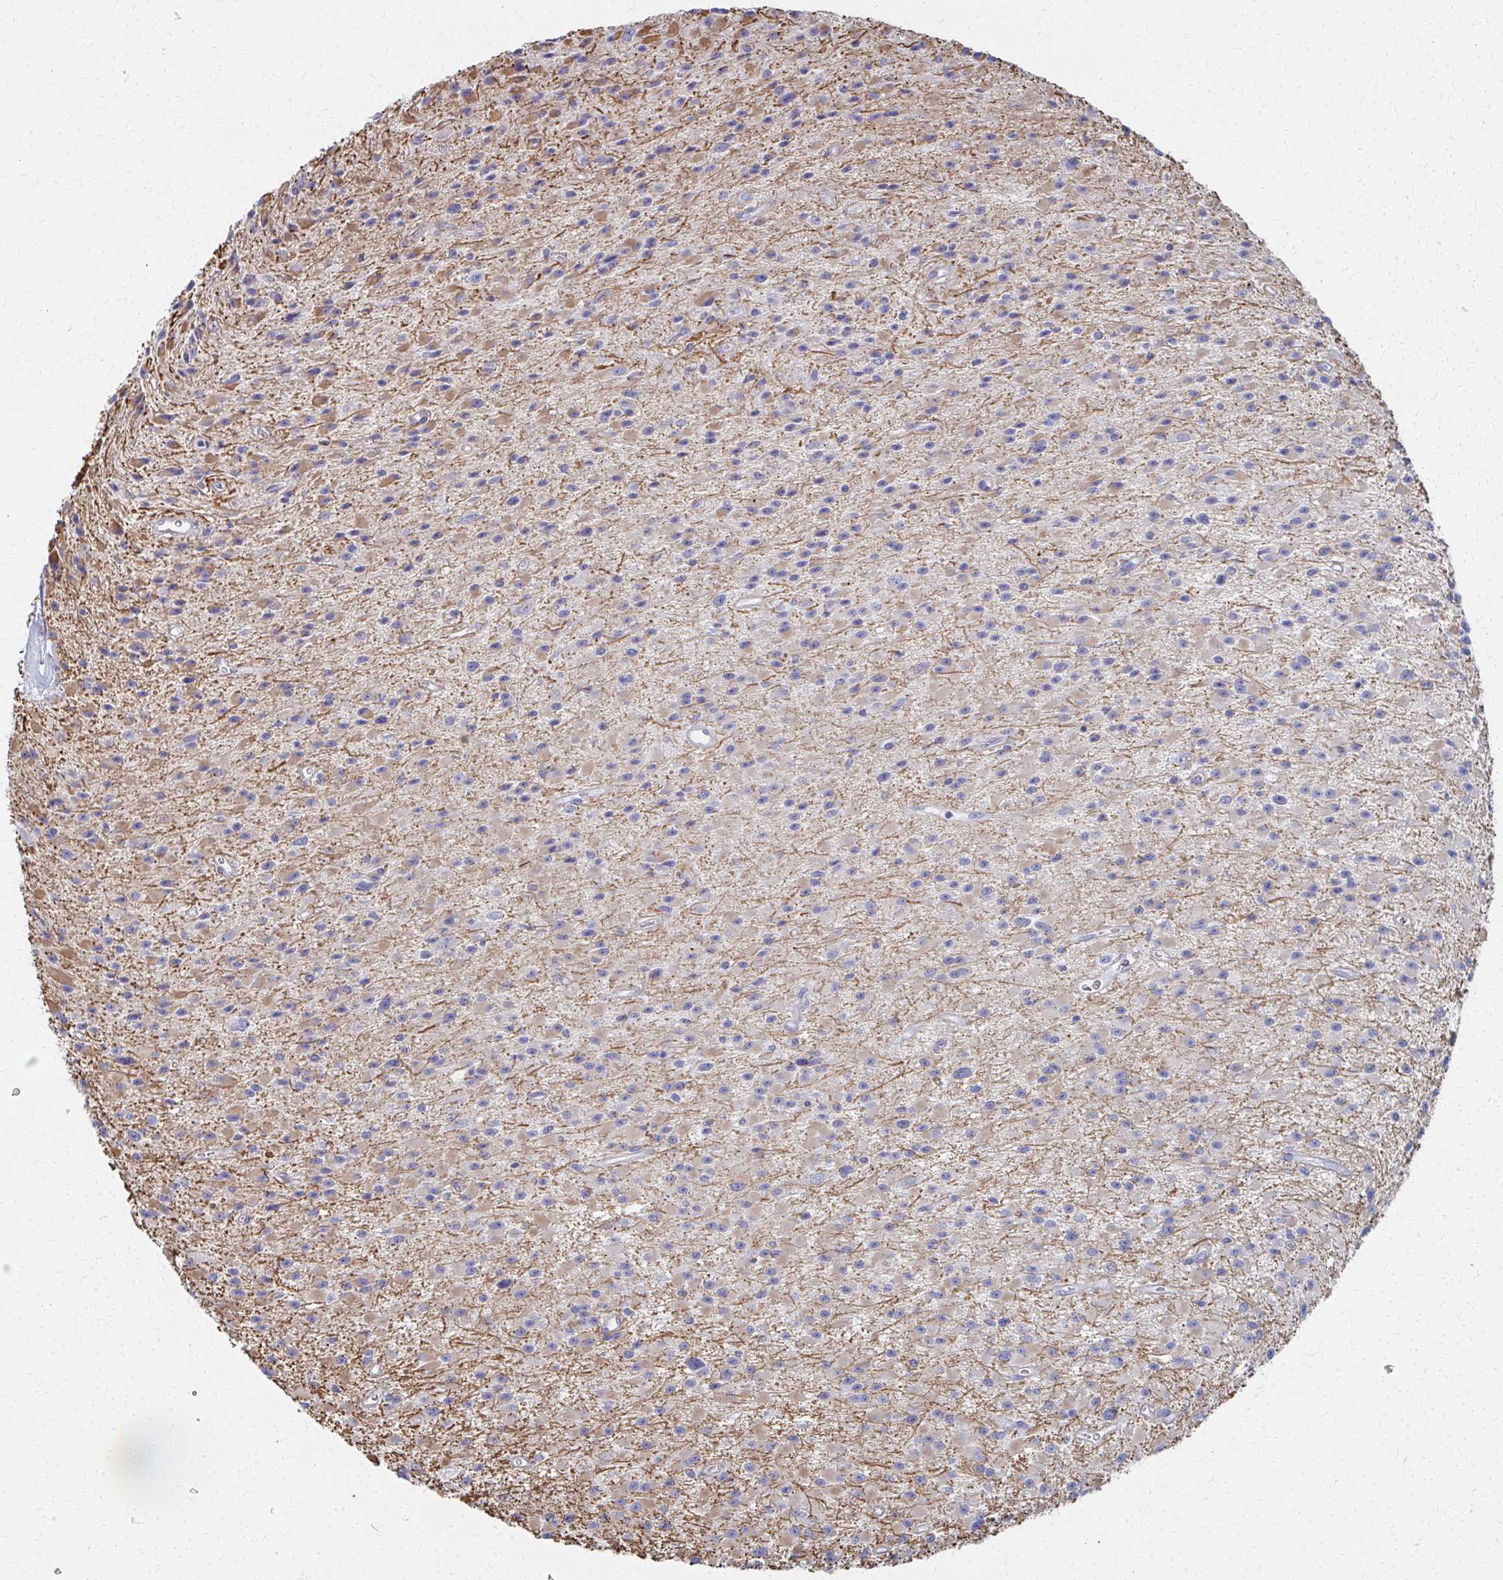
{"staining": {"intensity": "negative", "quantity": "none", "location": "none"}, "tissue": "glioma", "cell_type": "Tumor cells", "image_type": "cancer", "snomed": [{"axis": "morphology", "description": "Glioma, malignant, High grade"}, {"axis": "topography", "description": "Brain"}], "caption": "This photomicrograph is of high-grade glioma (malignant) stained with IHC to label a protein in brown with the nuclei are counter-stained blue. There is no expression in tumor cells.", "gene": "MS4A2", "patient": {"sex": "male", "age": 29}}